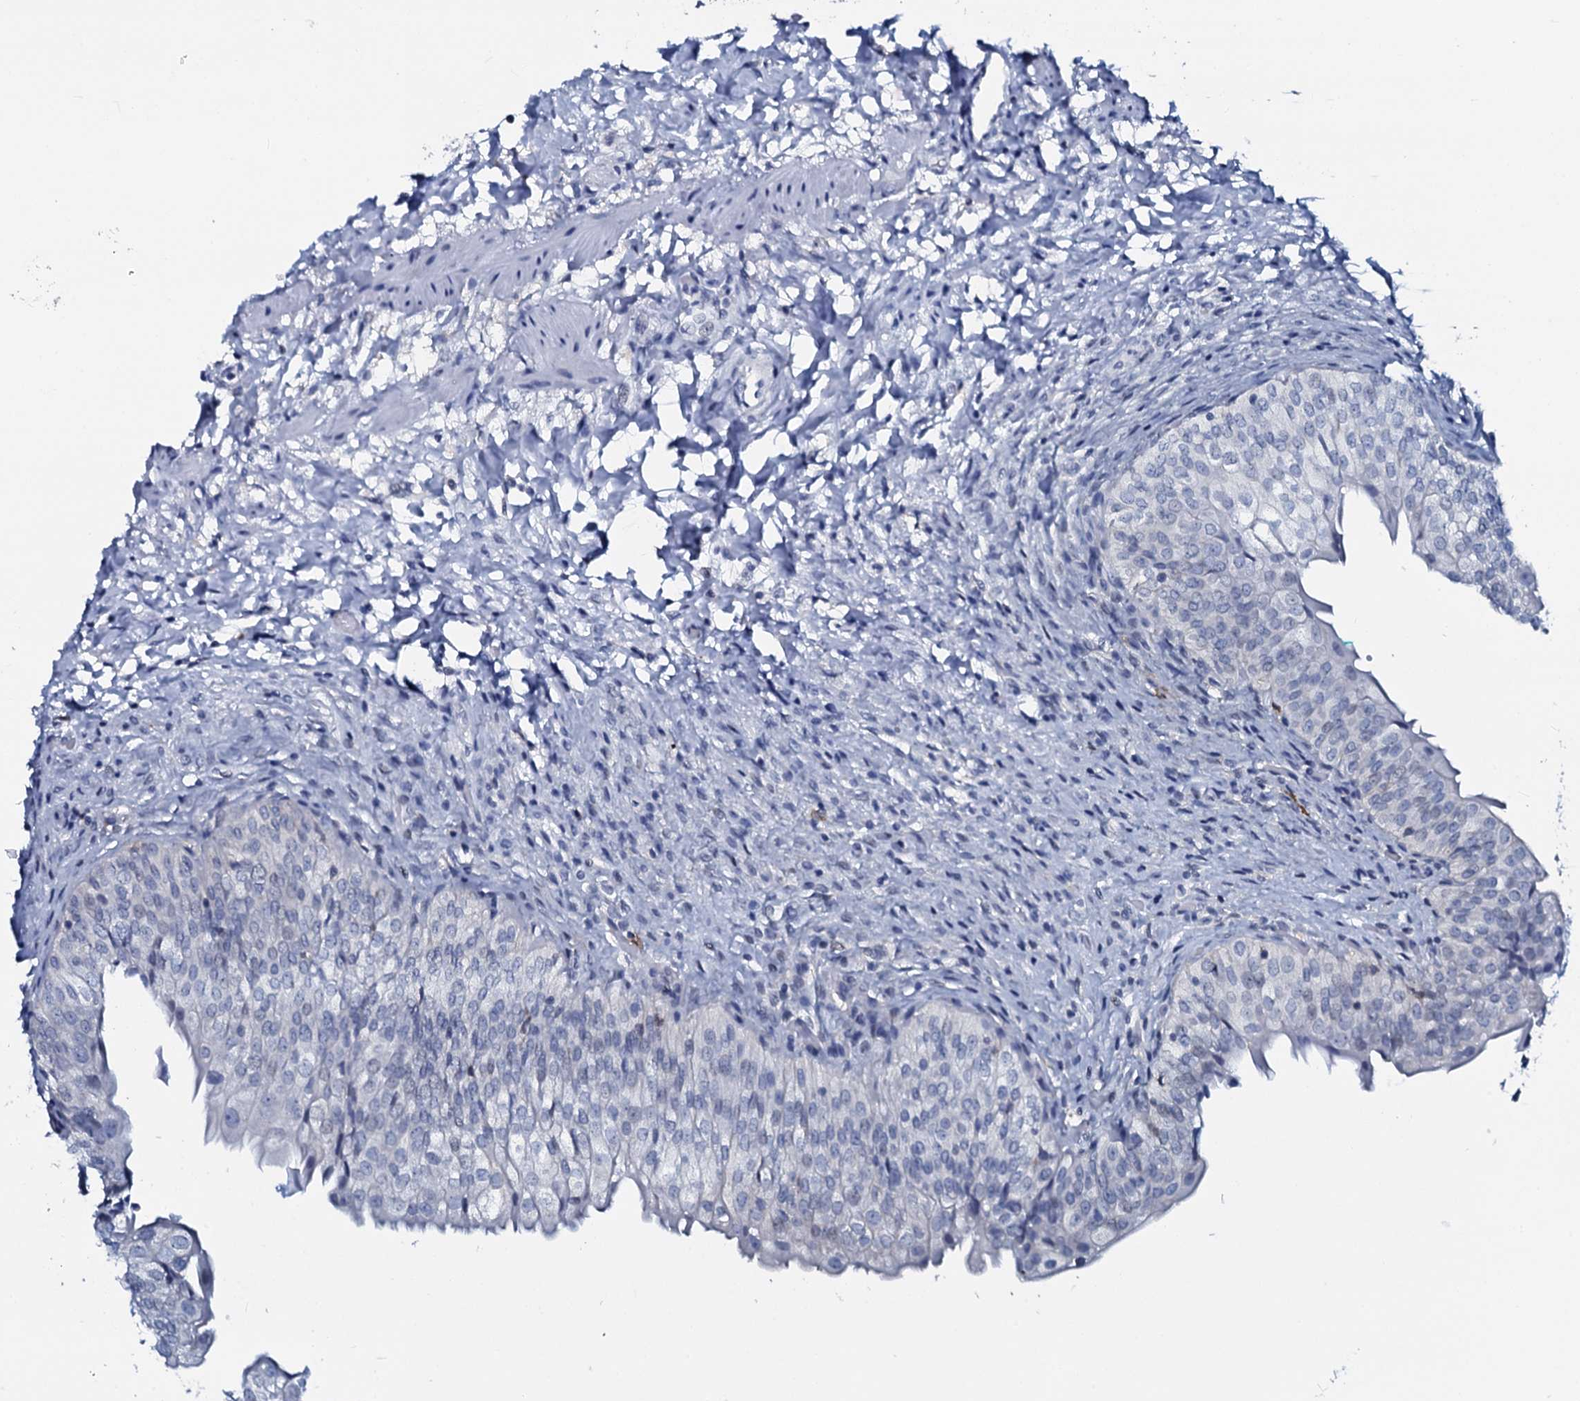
{"staining": {"intensity": "negative", "quantity": "none", "location": "none"}, "tissue": "urinary bladder", "cell_type": "Urothelial cells", "image_type": "normal", "snomed": [{"axis": "morphology", "description": "Normal tissue, NOS"}, {"axis": "topography", "description": "Urinary bladder"}], "caption": "Photomicrograph shows no significant protein positivity in urothelial cells of normal urinary bladder.", "gene": "SLC4A7", "patient": {"sex": "male", "age": 55}}